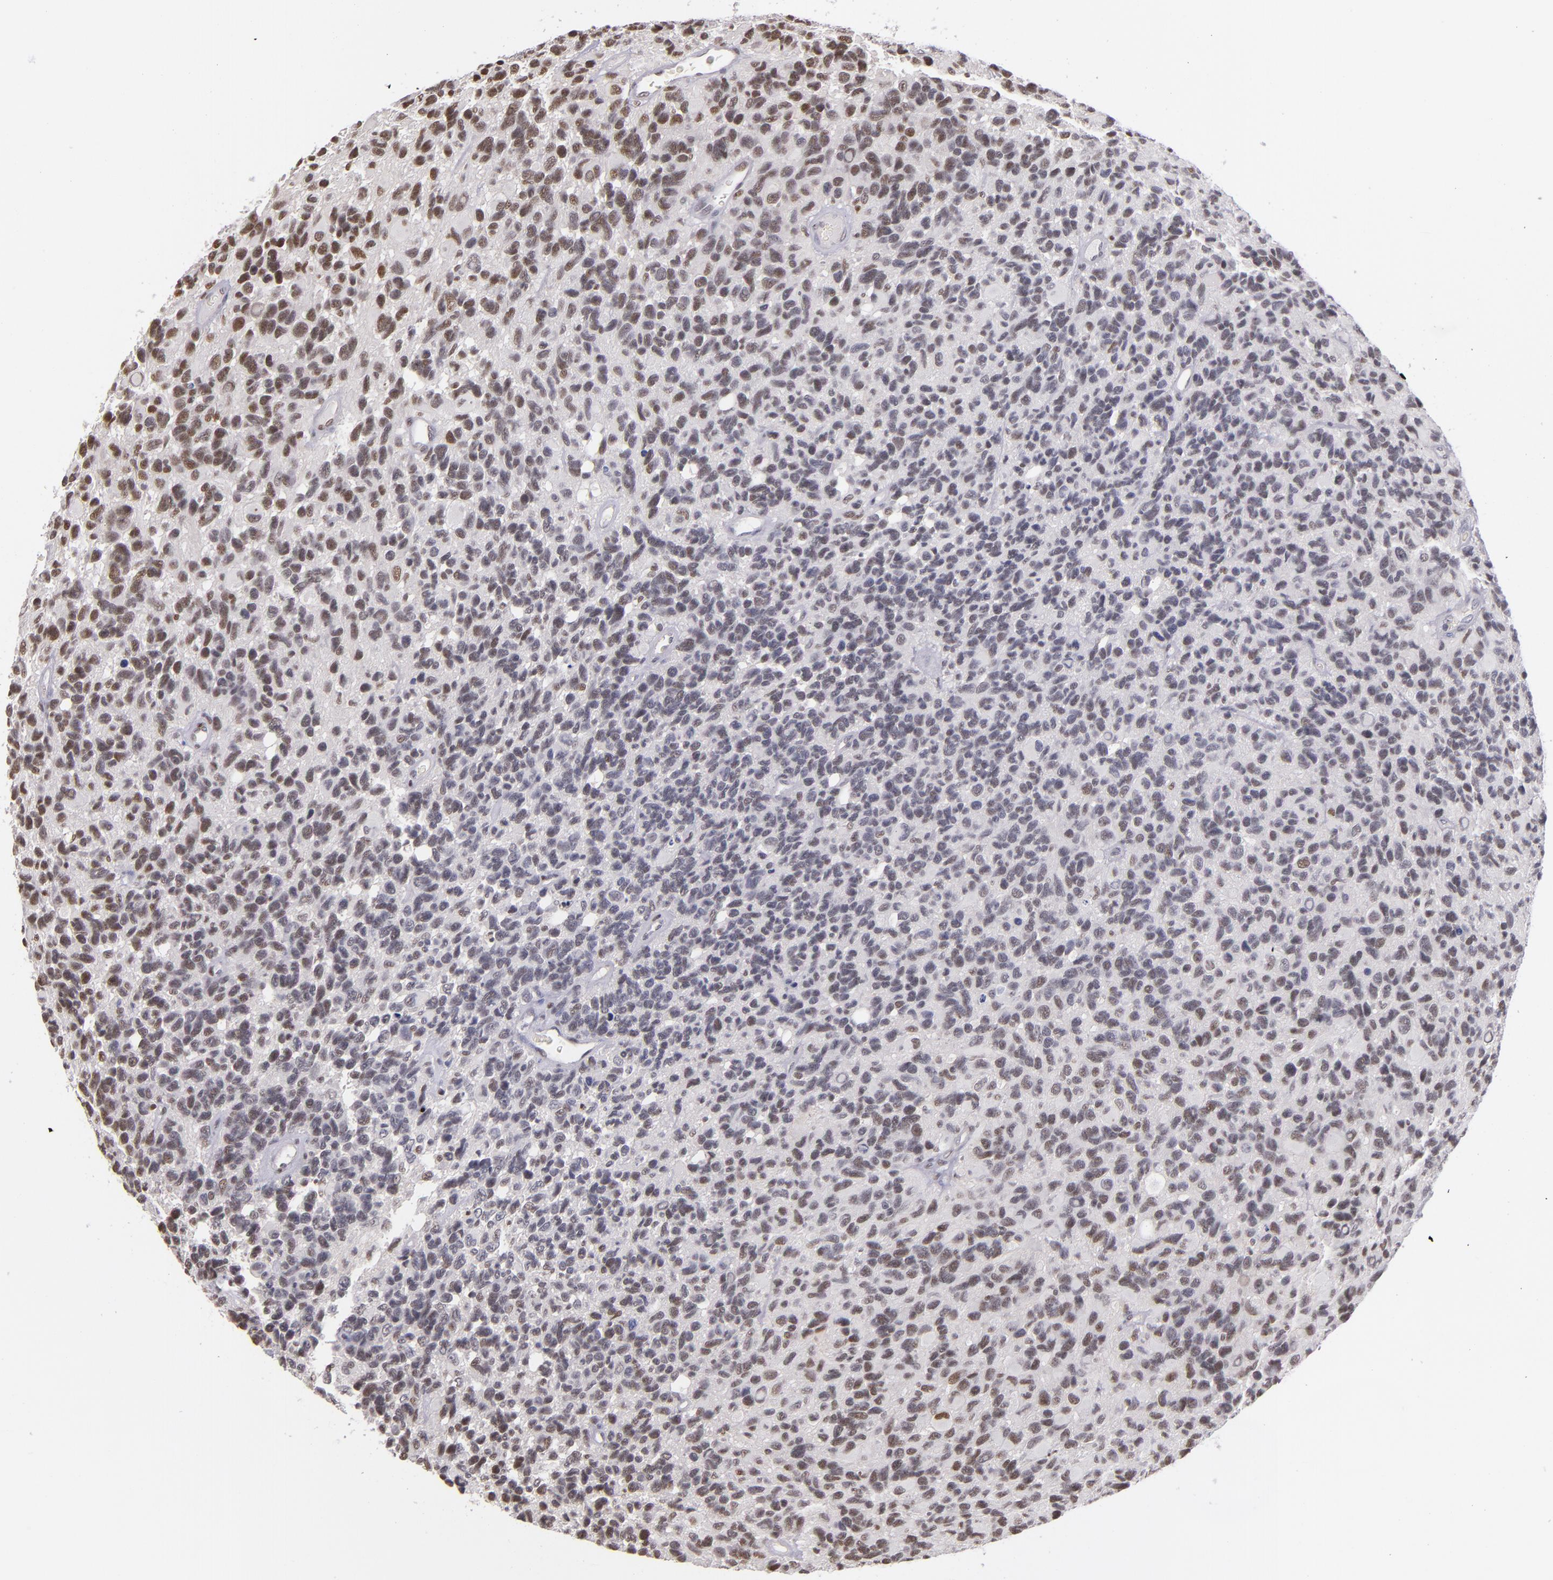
{"staining": {"intensity": "moderate", "quantity": ">75%", "location": "nuclear"}, "tissue": "glioma", "cell_type": "Tumor cells", "image_type": "cancer", "snomed": [{"axis": "morphology", "description": "Glioma, malignant, High grade"}, {"axis": "topography", "description": "Brain"}], "caption": "A brown stain shows moderate nuclear positivity of a protein in human glioma tumor cells. The protein is shown in brown color, while the nuclei are stained blue.", "gene": "NCOR2", "patient": {"sex": "male", "age": 77}}